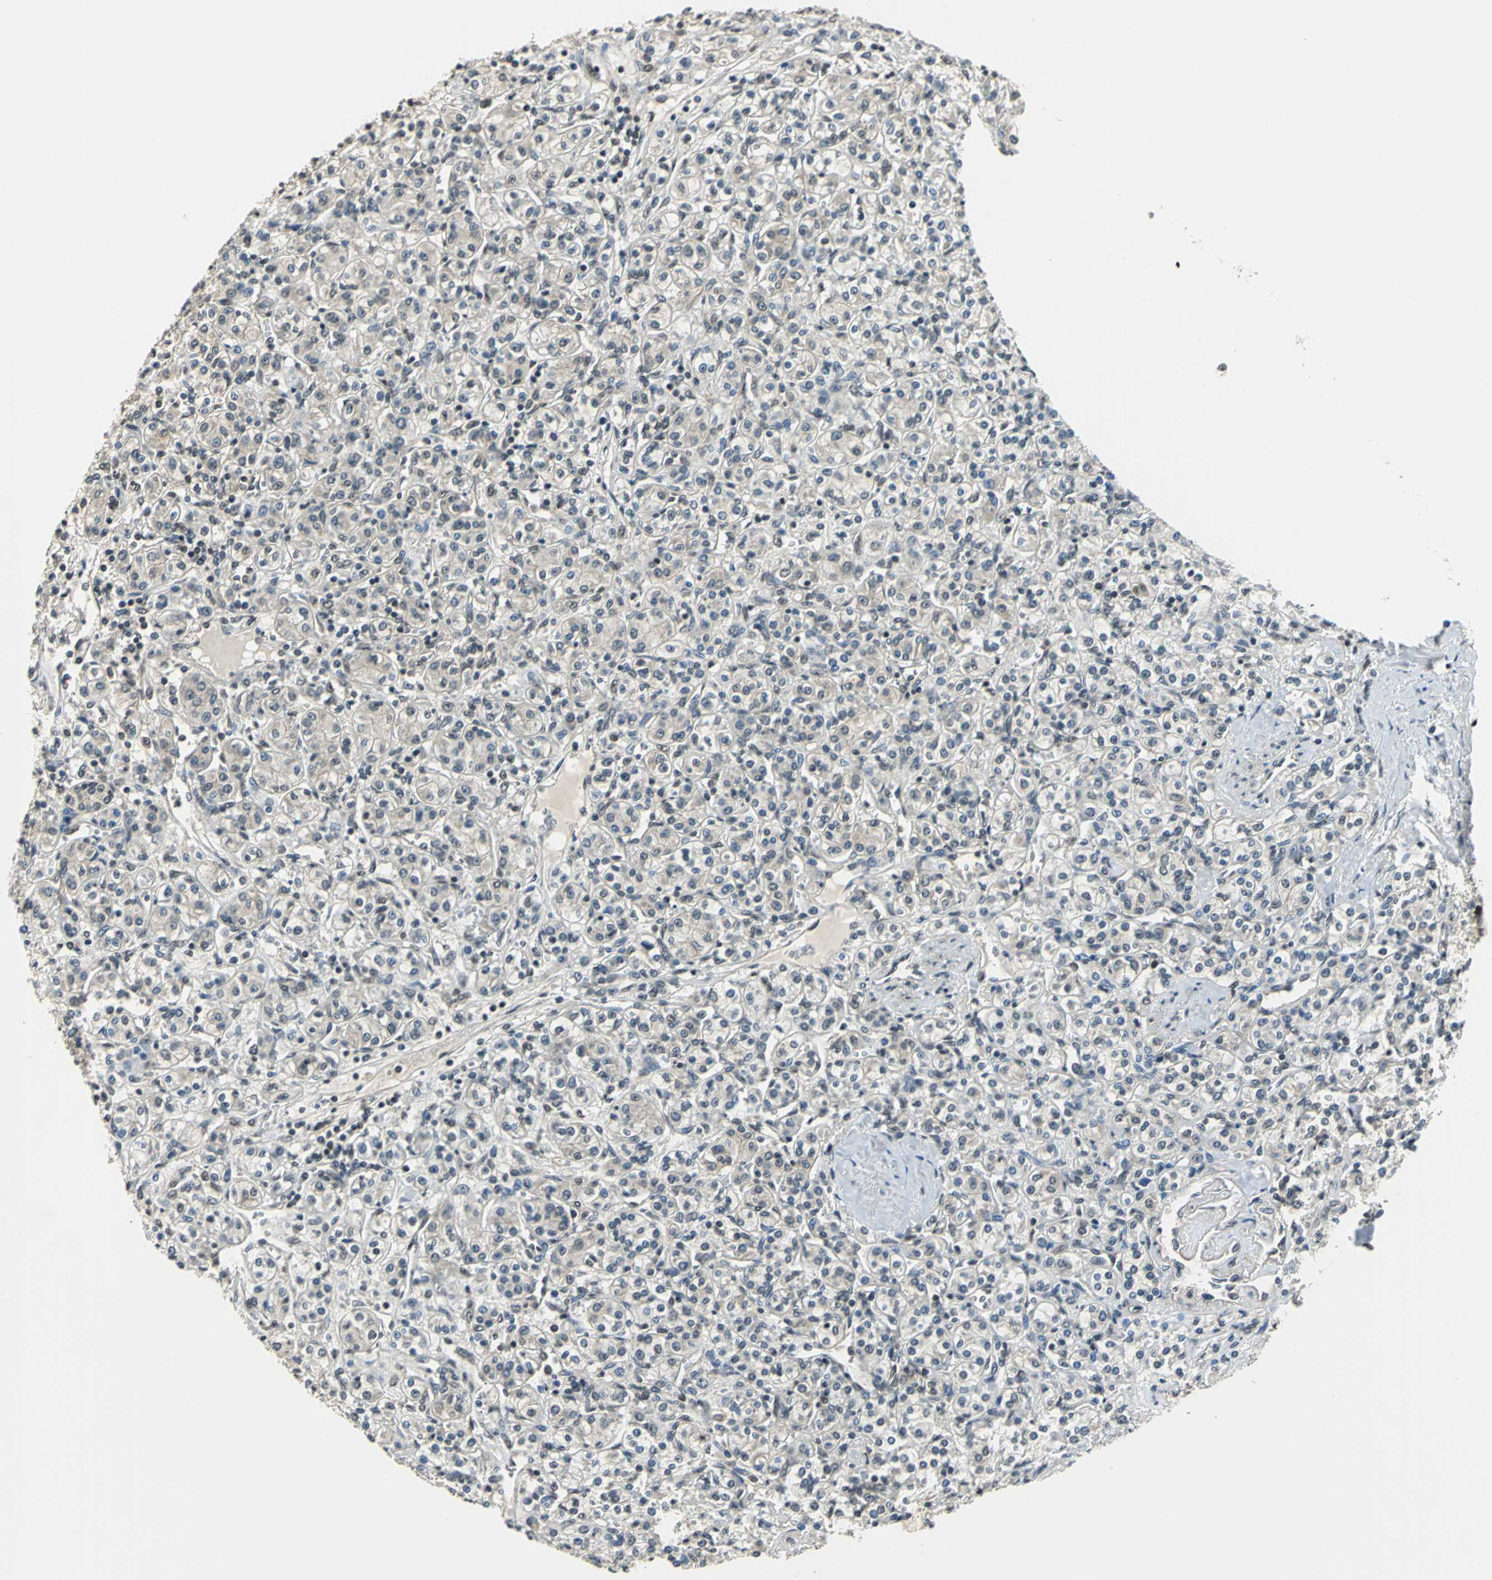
{"staining": {"intensity": "weak", "quantity": "25%-75%", "location": "cytoplasmic/membranous,nuclear"}, "tissue": "renal cancer", "cell_type": "Tumor cells", "image_type": "cancer", "snomed": [{"axis": "morphology", "description": "Adenocarcinoma, NOS"}, {"axis": "topography", "description": "Kidney"}], "caption": "Immunohistochemistry (IHC) image of neoplastic tissue: renal cancer (adenocarcinoma) stained using immunohistochemistry reveals low levels of weak protein expression localized specifically in the cytoplasmic/membranous and nuclear of tumor cells, appearing as a cytoplasmic/membranous and nuclear brown color.", "gene": "RBM14", "patient": {"sex": "male", "age": 77}}